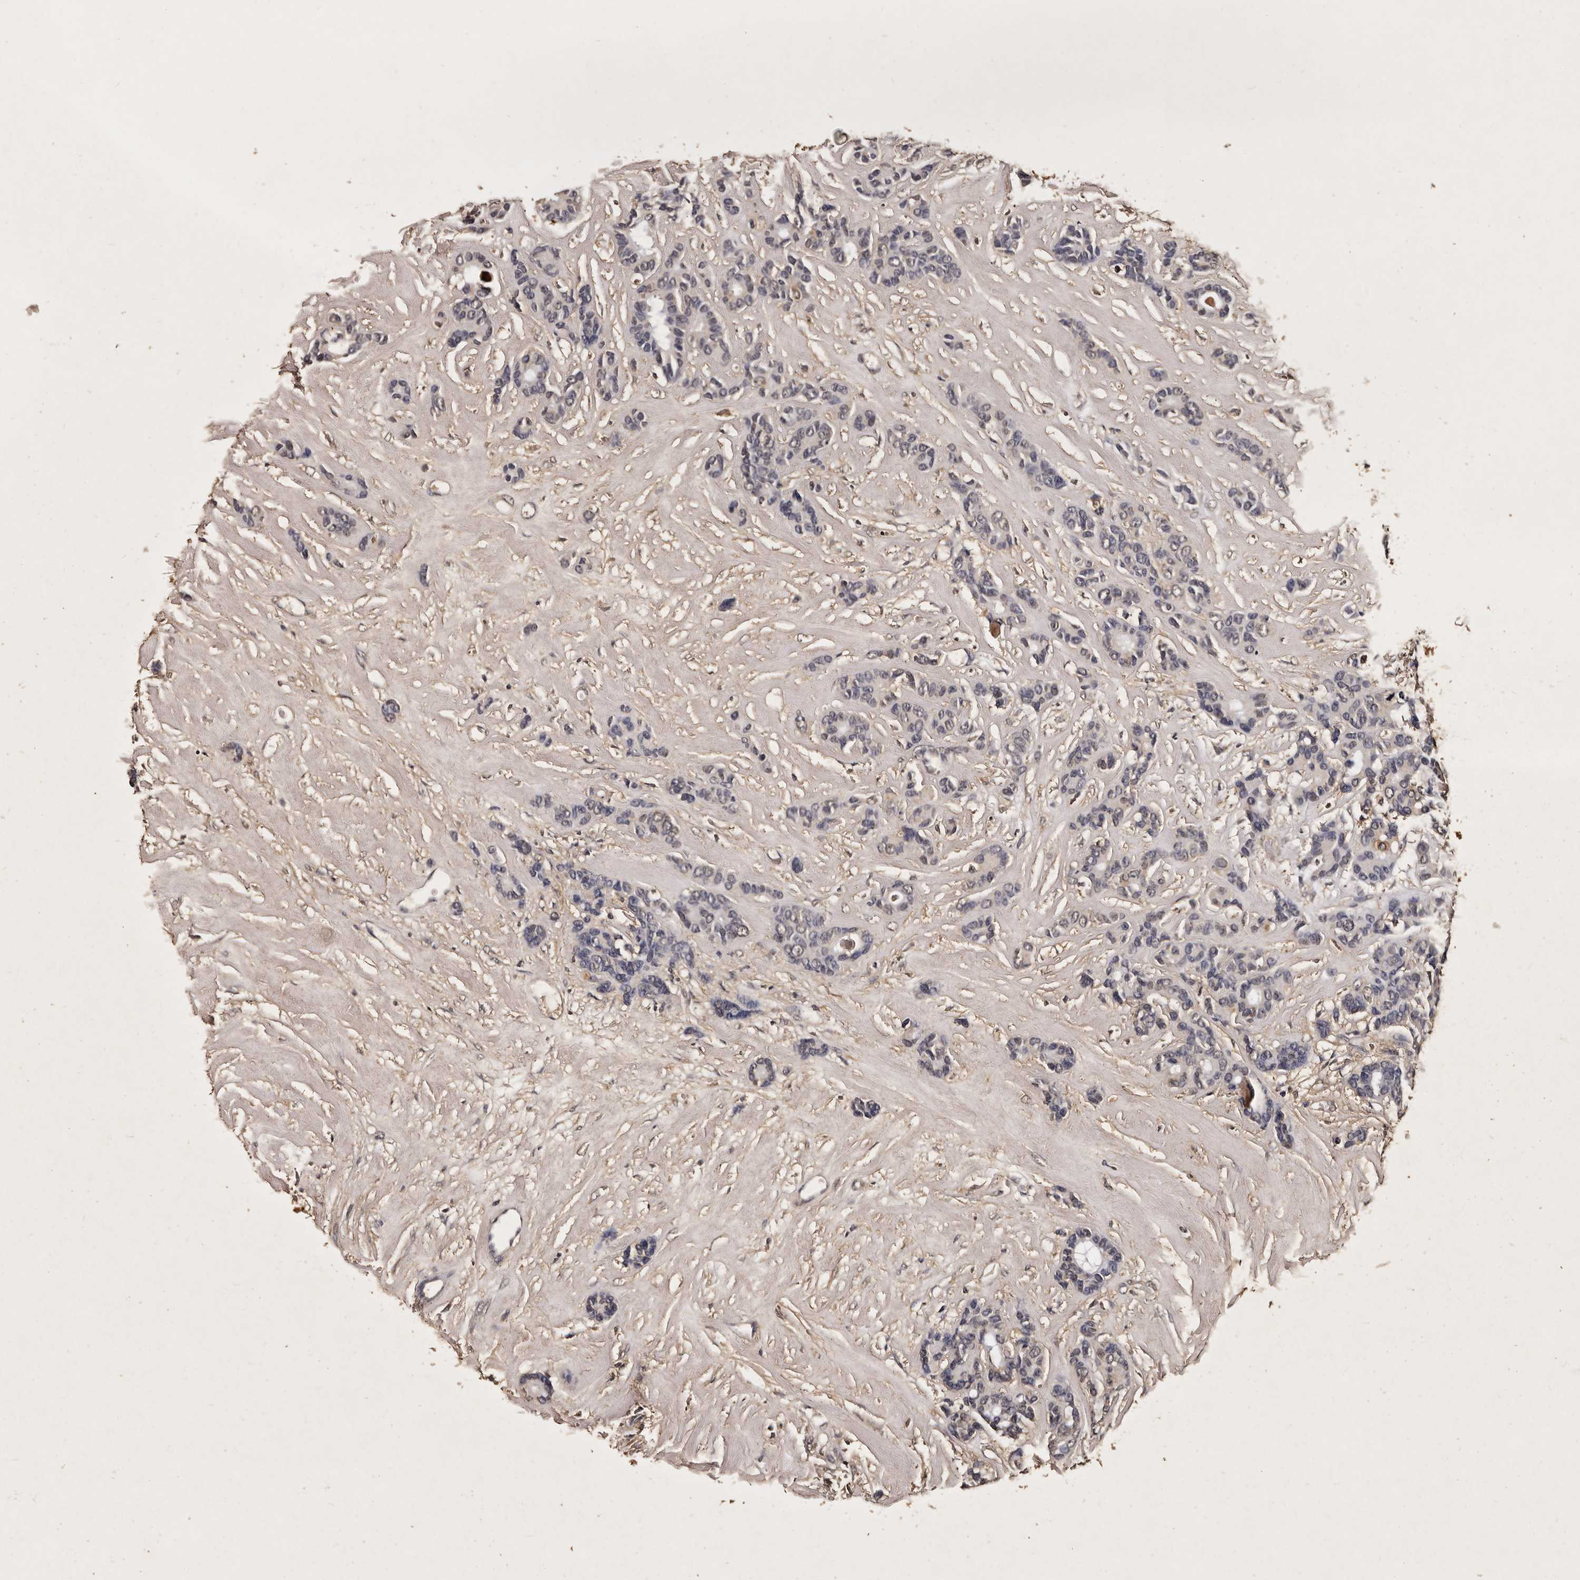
{"staining": {"intensity": "negative", "quantity": "none", "location": "none"}, "tissue": "breast cancer", "cell_type": "Tumor cells", "image_type": "cancer", "snomed": [{"axis": "morphology", "description": "Duct carcinoma"}, {"axis": "topography", "description": "Breast"}], "caption": "High magnification brightfield microscopy of breast cancer (invasive ductal carcinoma) stained with DAB (3,3'-diaminobenzidine) (brown) and counterstained with hematoxylin (blue): tumor cells show no significant staining.", "gene": "PARS2", "patient": {"sex": "female", "age": 87}}